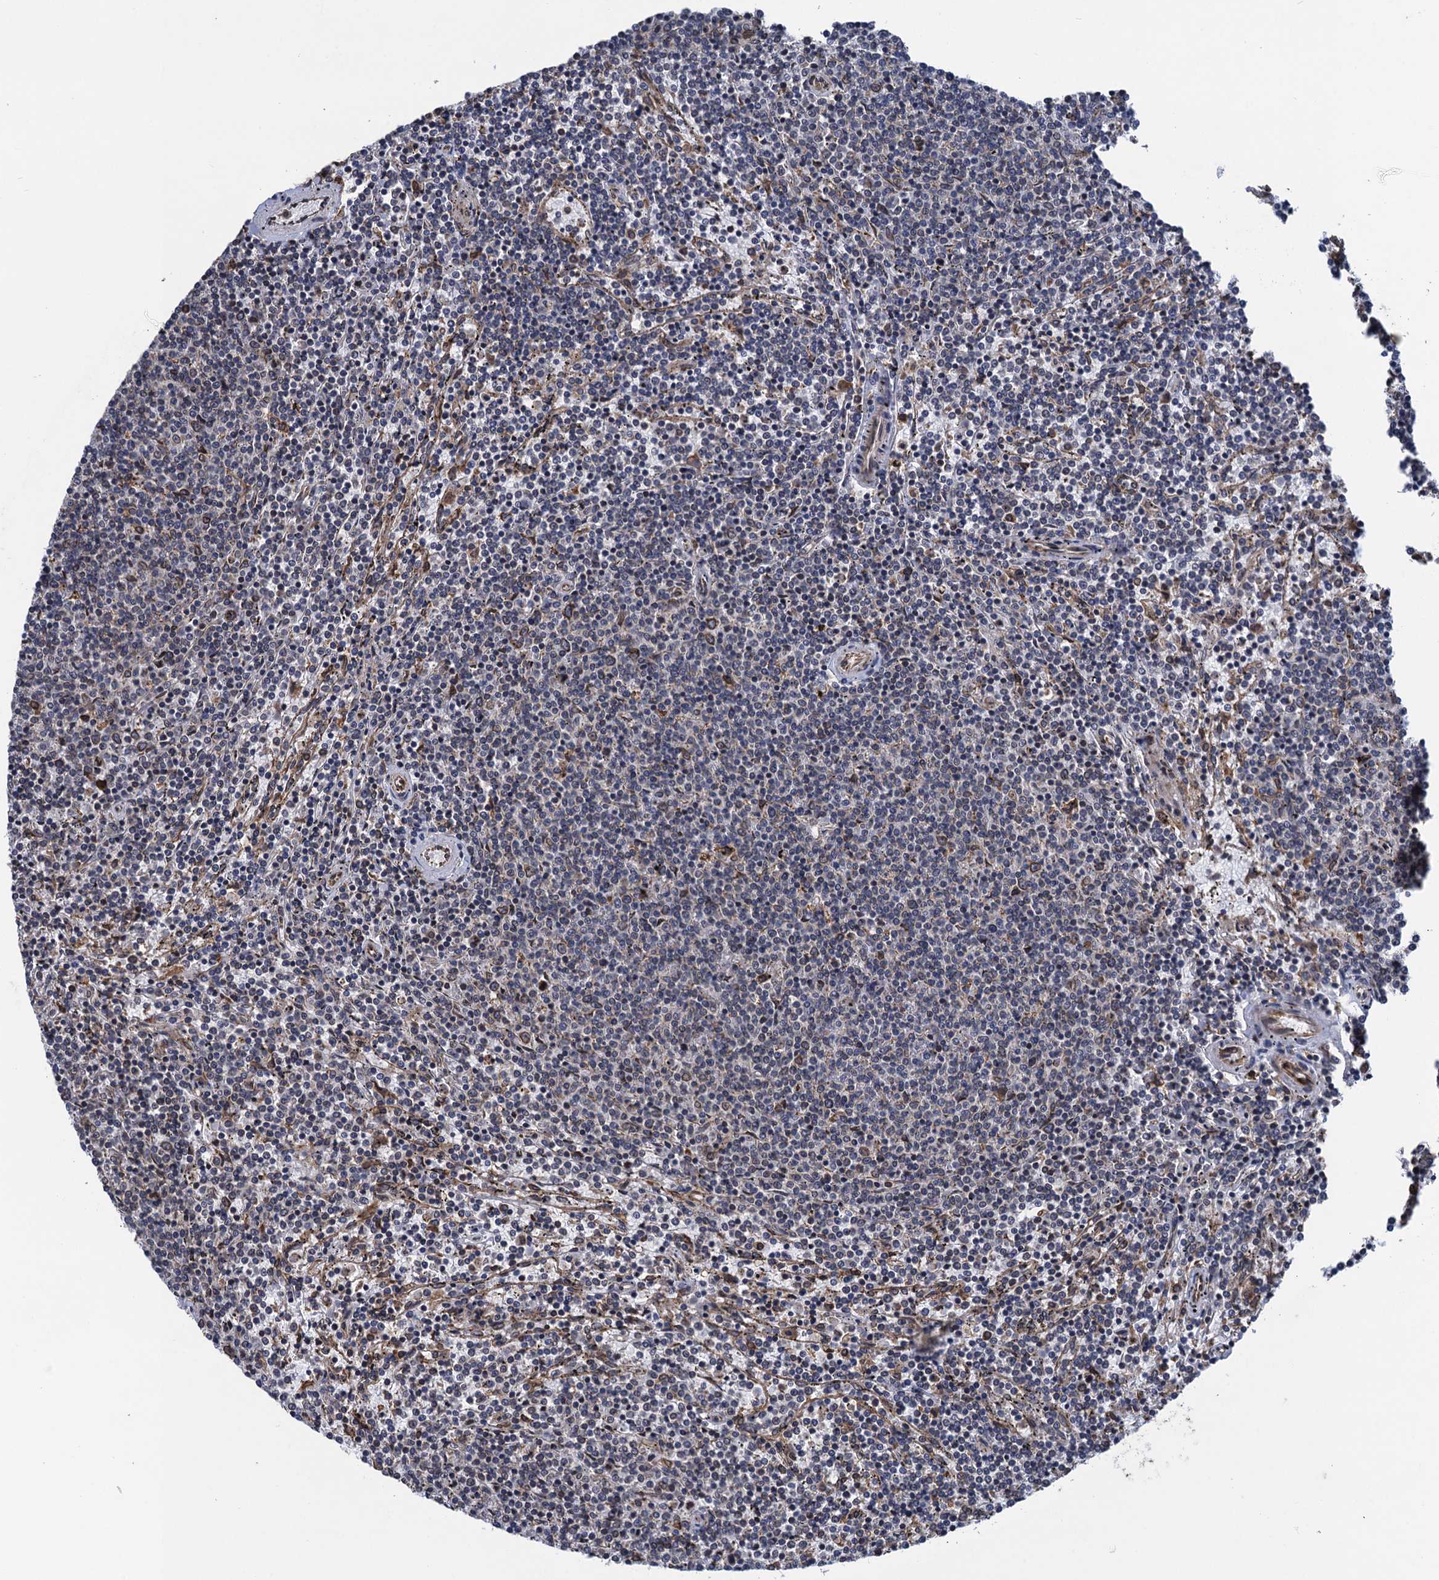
{"staining": {"intensity": "negative", "quantity": "none", "location": "none"}, "tissue": "lymphoma", "cell_type": "Tumor cells", "image_type": "cancer", "snomed": [{"axis": "morphology", "description": "Malignant lymphoma, non-Hodgkin's type, Low grade"}, {"axis": "topography", "description": "Spleen"}], "caption": "Lymphoma was stained to show a protein in brown. There is no significant staining in tumor cells.", "gene": "ARMC5", "patient": {"sex": "female", "age": 50}}